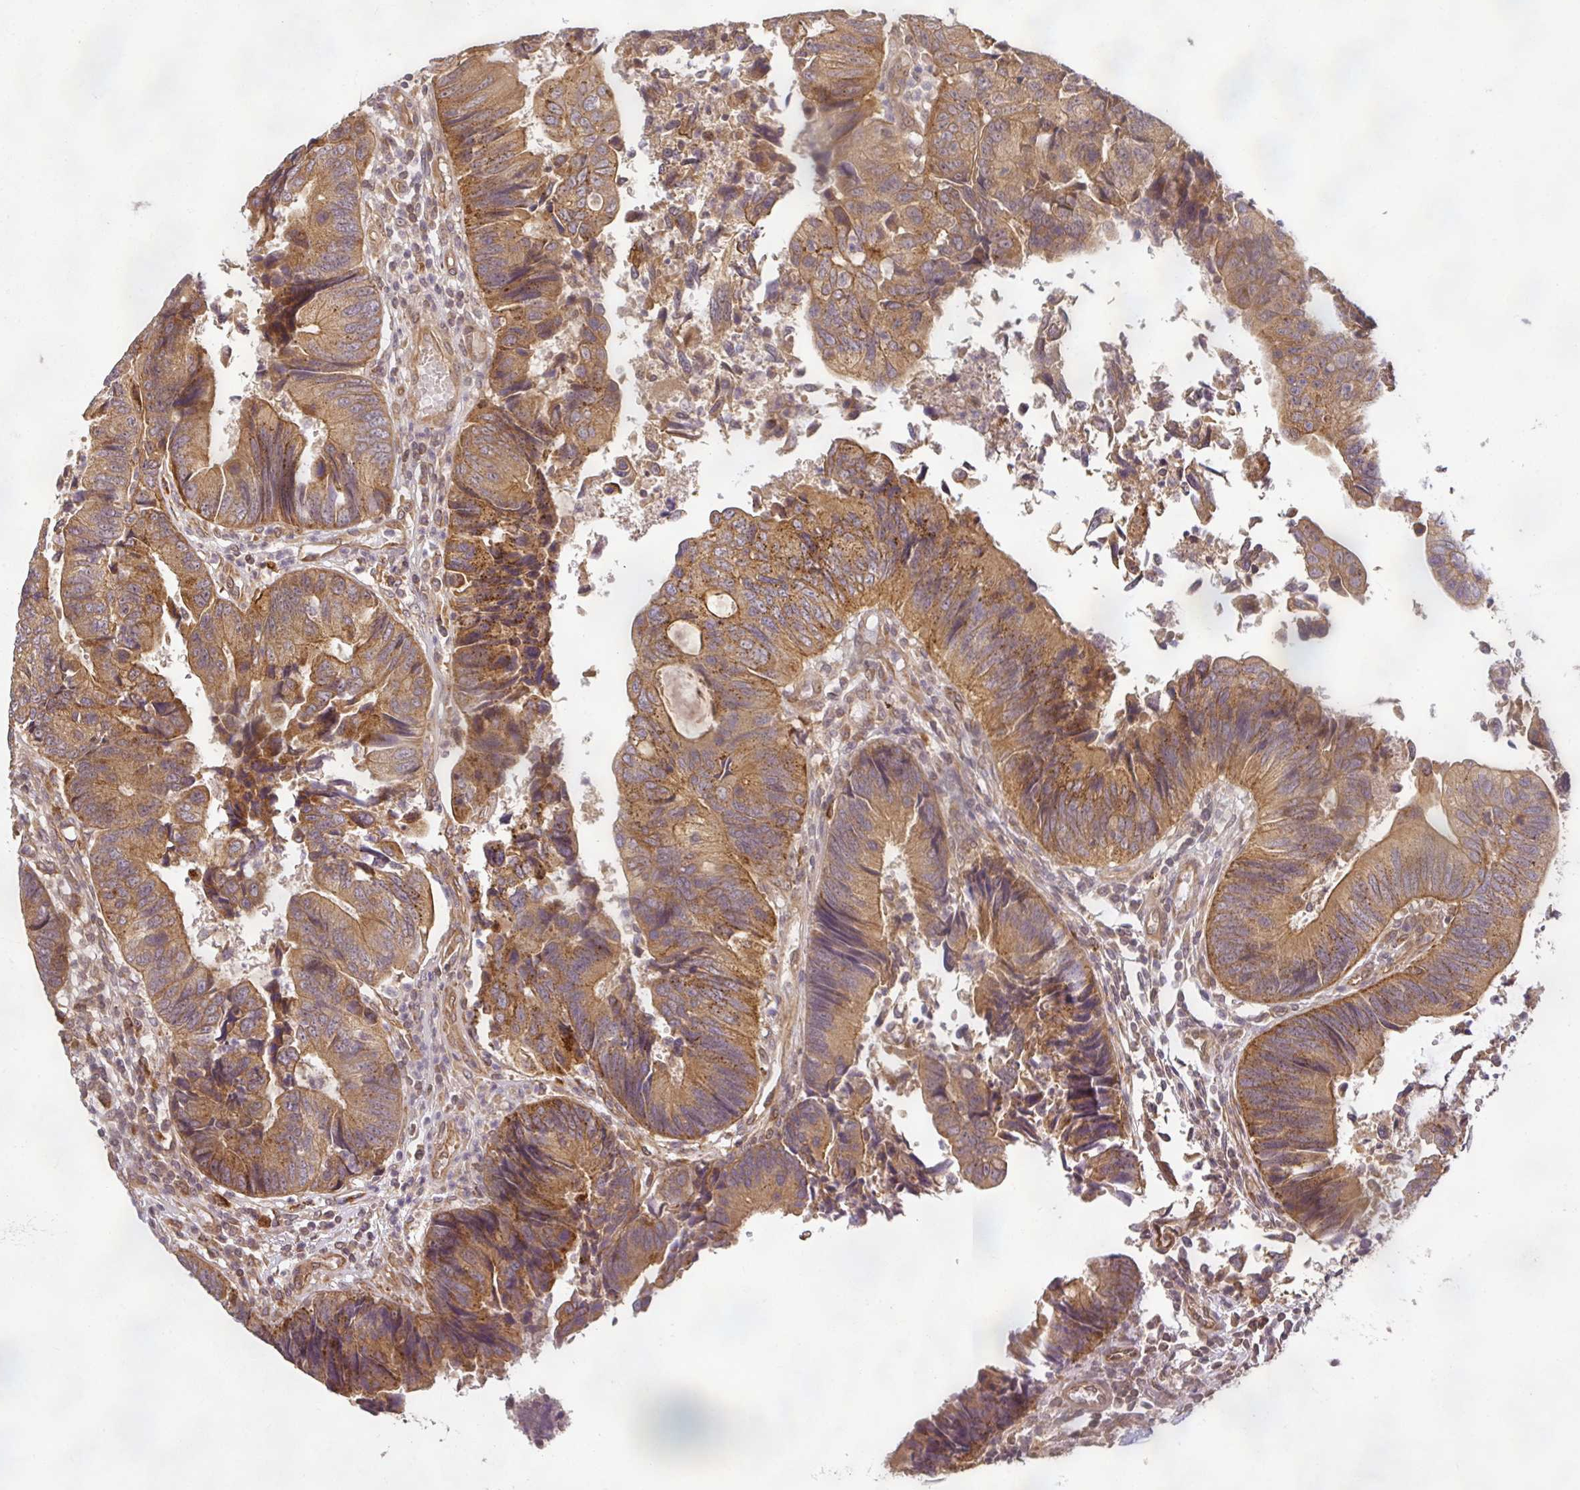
{"staining": {"intensity": "moderate", "quantity": ">75%", "location": "cytoplasmic/membranous"}, "tissue": "colorectal cancer", "cell_type": "Tumor cells", "image_type": "cancer", "snomed": [{"axis": "morphology", "description": "Adenocarcinoma, NOS"}, {"axis": "topography", "description": "Colon"}], "caption": "Protein expression analysis of adenocarcinoma (colorectal) exhibits moderate cytoplasmic/membranous expression in about >75% of tumor cells.", "gene": "DIMT1", "patient": {"sex": "female", "age": 67}}